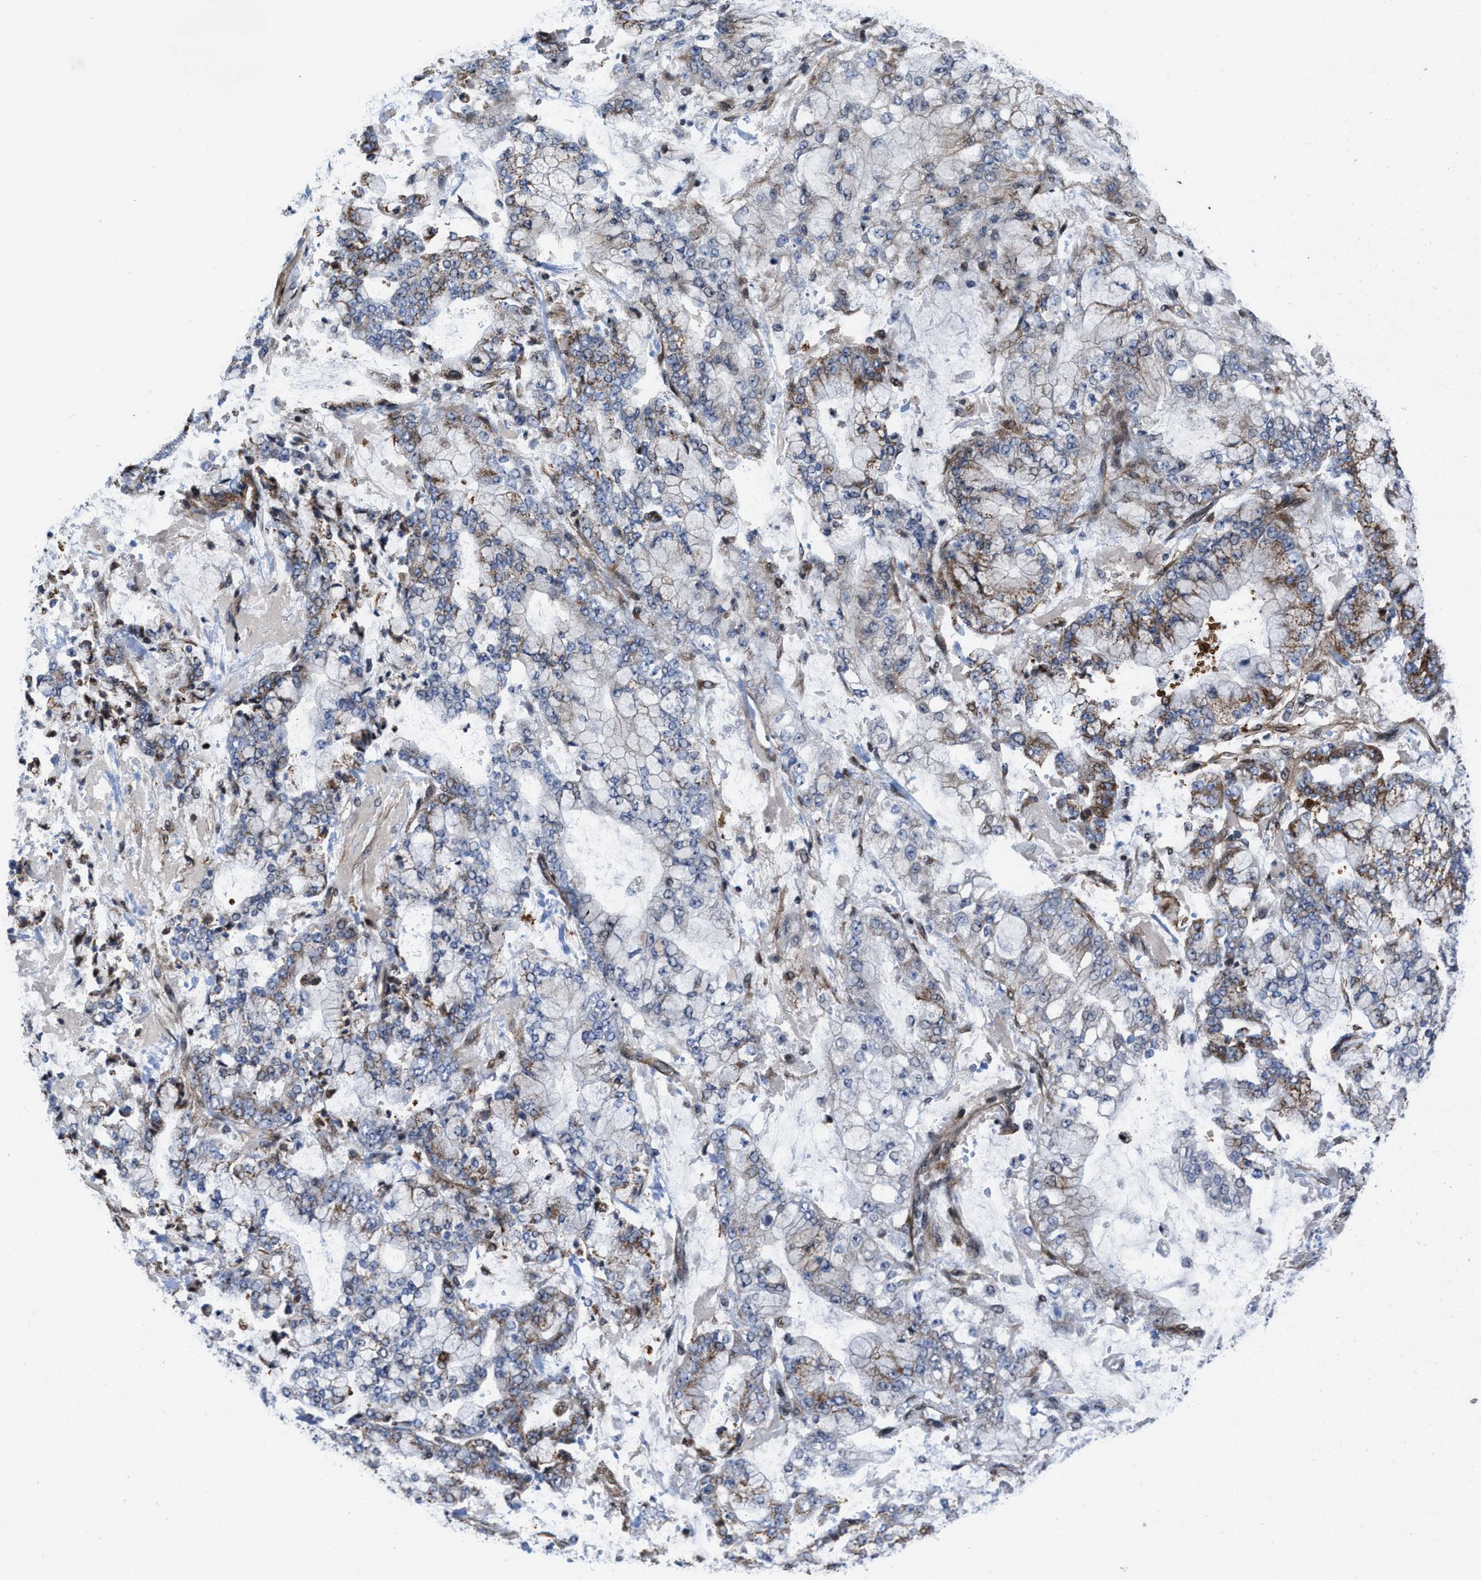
{"staining": {"intensity": "moderate", "quantity": "<25%", "location": "cytoplasmic/membranous"}, "tissue": "stomach cancer", "cell_type": "Tumor cells", "image_type": "cancer", "snomed": [{"axis": "morphology", "description": "Adenocarcinoma, NOS"}, {"axis": "topography", "description": "Stomach"}], "caption": "A micrograph of human stomach cancer (adenocarcinoma) stained for a protein reveals moderate cytoplasmic/membranous brown staining in tumor cells. The protein of interest is shown in brown color, while the nuclei are stained blue.", "gene": "TGFB1I1", "patient": {"sex": "male", "age": 76}}